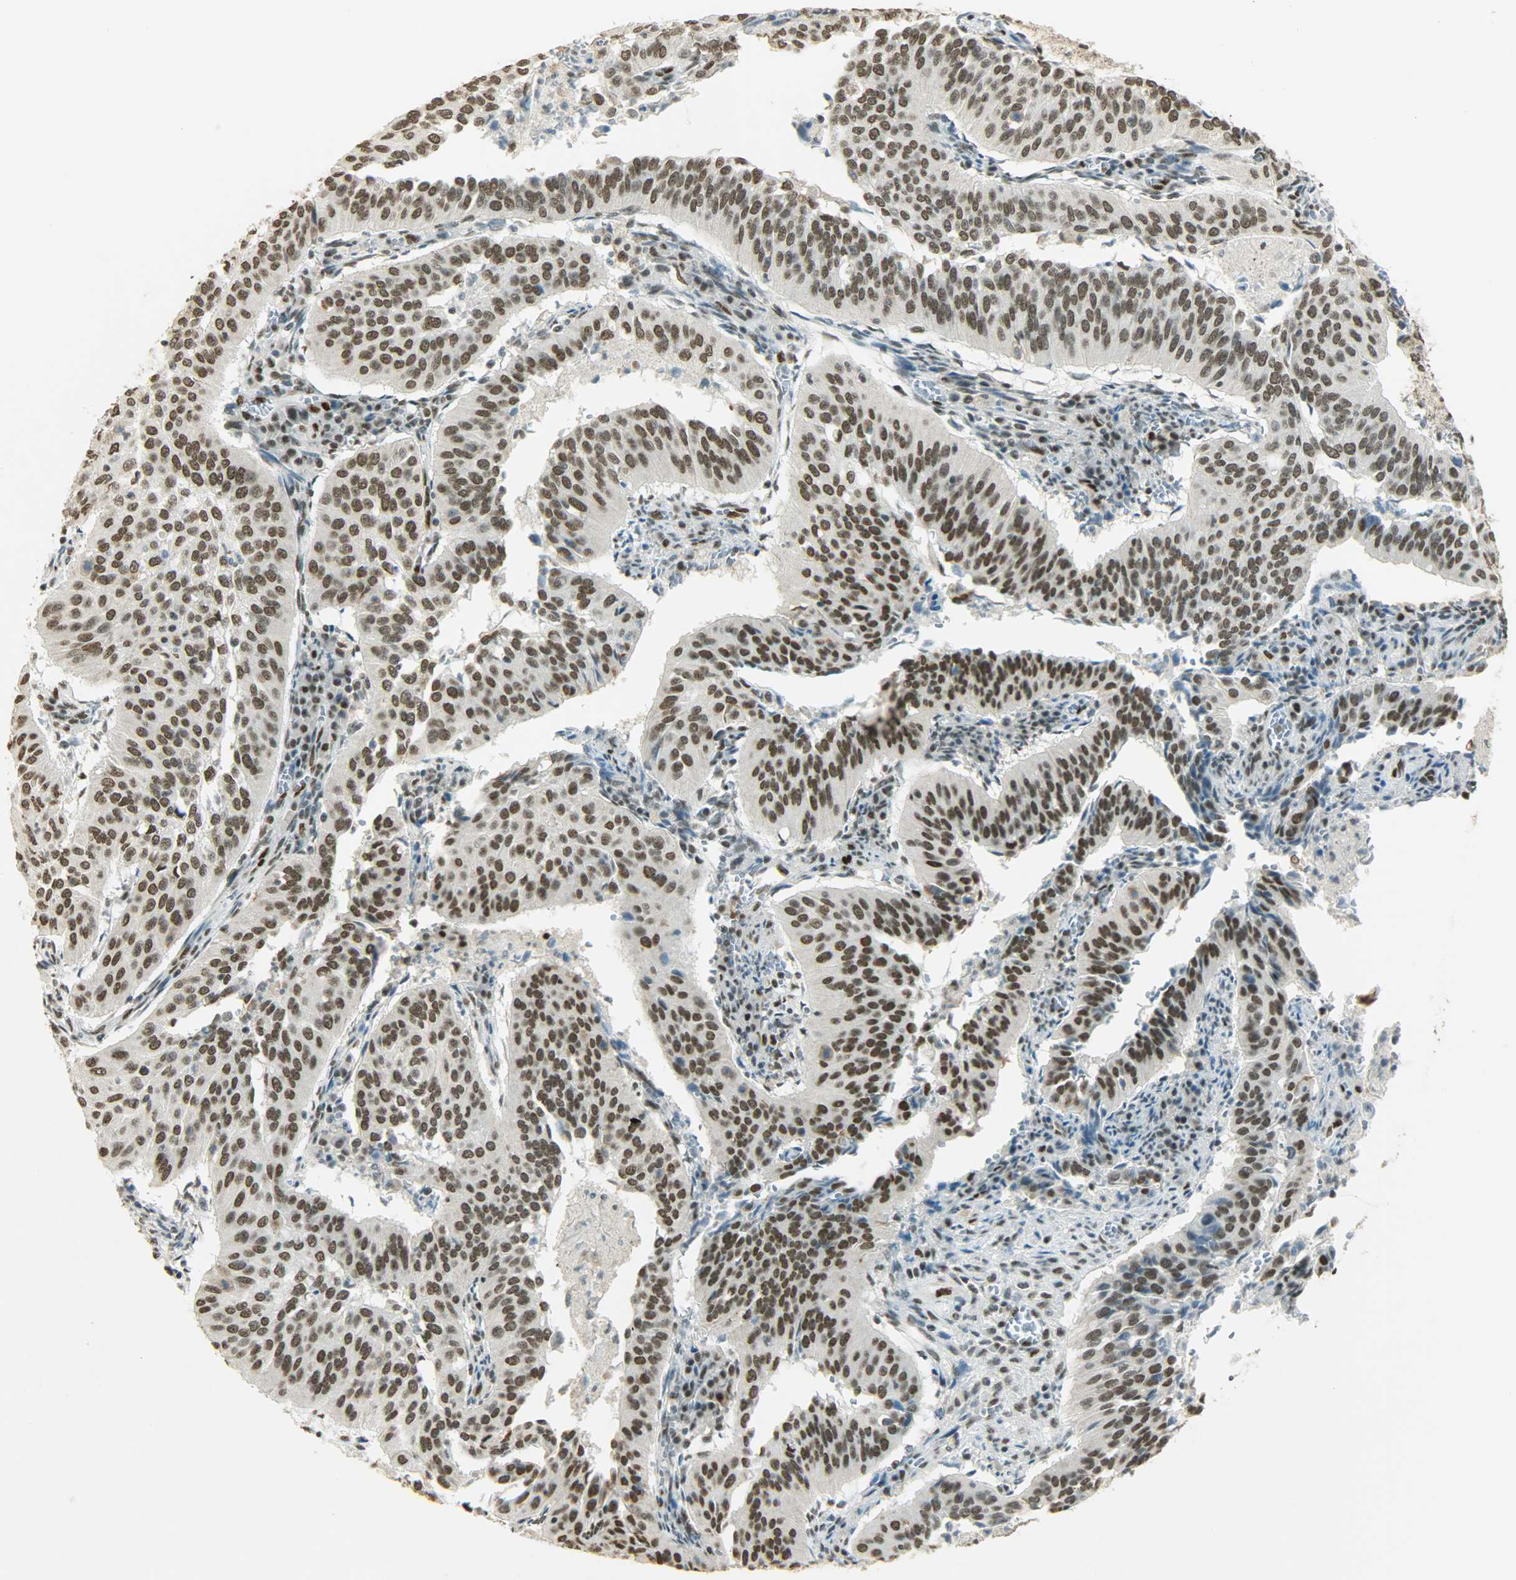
{"staining": {"intensity": "strong", "quantity": ">75%", "location": "nuclear"}, "tissue": "cervical cancer", "cell_type": "Tumor cells", "image_type": "cancer", "snomed": [{"axis": "morphology", "description": "Squamous cell carcinoma, NOS"}, {"axis": "topography", "description": "Cervix"}], "caption": "Squamous cell carcinoma (cervical) tissue reveals strong nuclear staining in approximately >75% of tumor cells The staining was performed using DAB, with brown indicating positive protein expression. Nuclei are stained blue with hematoxylin.", "gene": "MYEF2", "patient": {"sex": "female", "age": 39}}